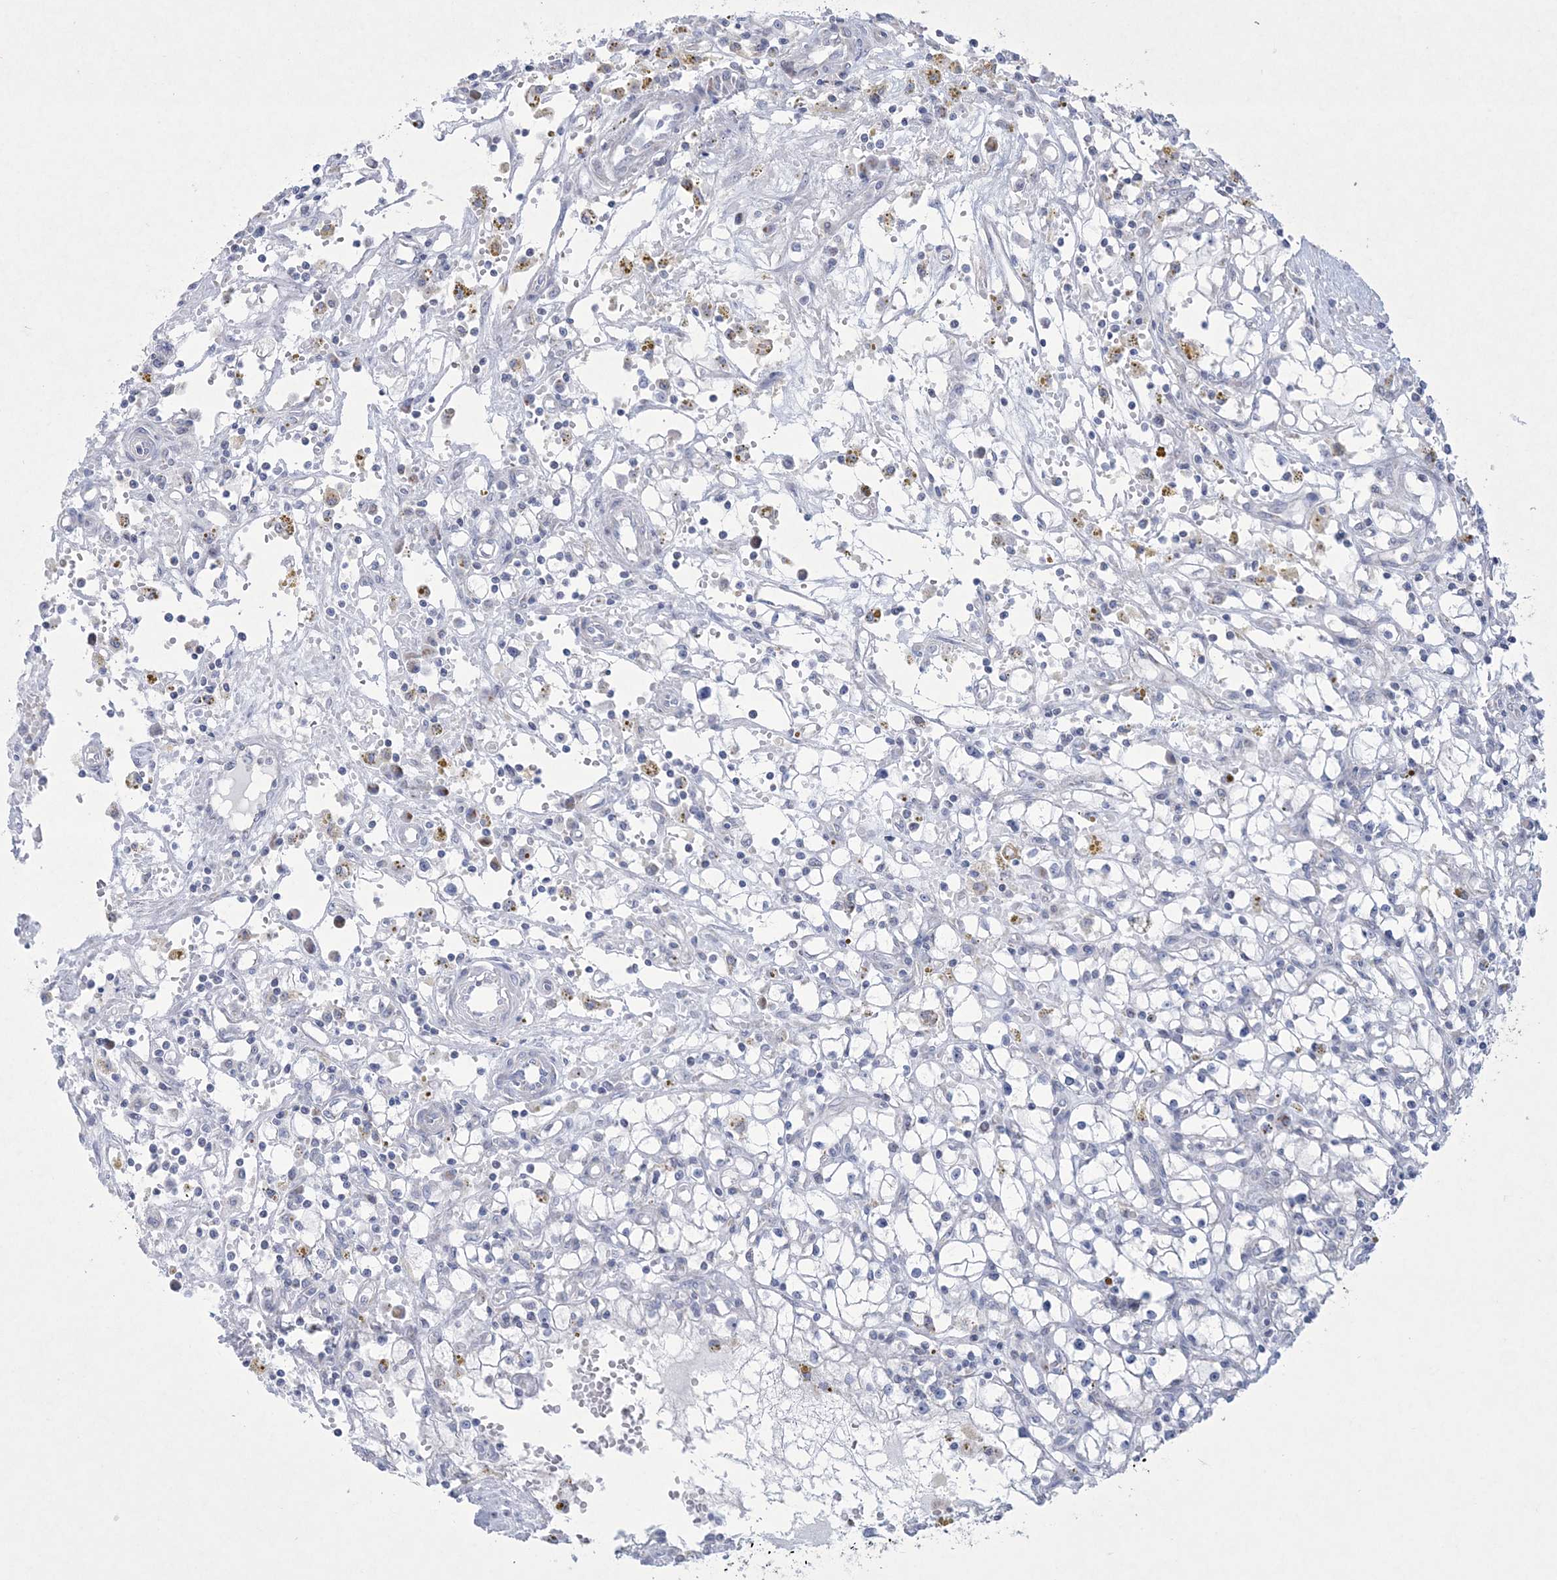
{"staining": {"intensity": "negative", "quantity": "none", "location": "none"}, "tissue": "renal cancer", "cell_type": "Tumor cells", "image_type": "cancer", "snomed": [{"axis": "morphology", "description": "Adenocarcinoma, NOS"}, {"axis": "topography", "description": "Kidney"}], "caption": "Renal cancer stained for a protein using immunohistochemistry displays no staining tumor cells.", "gene": "CES4A", "patient": {"sex": "male", "age": 56}}